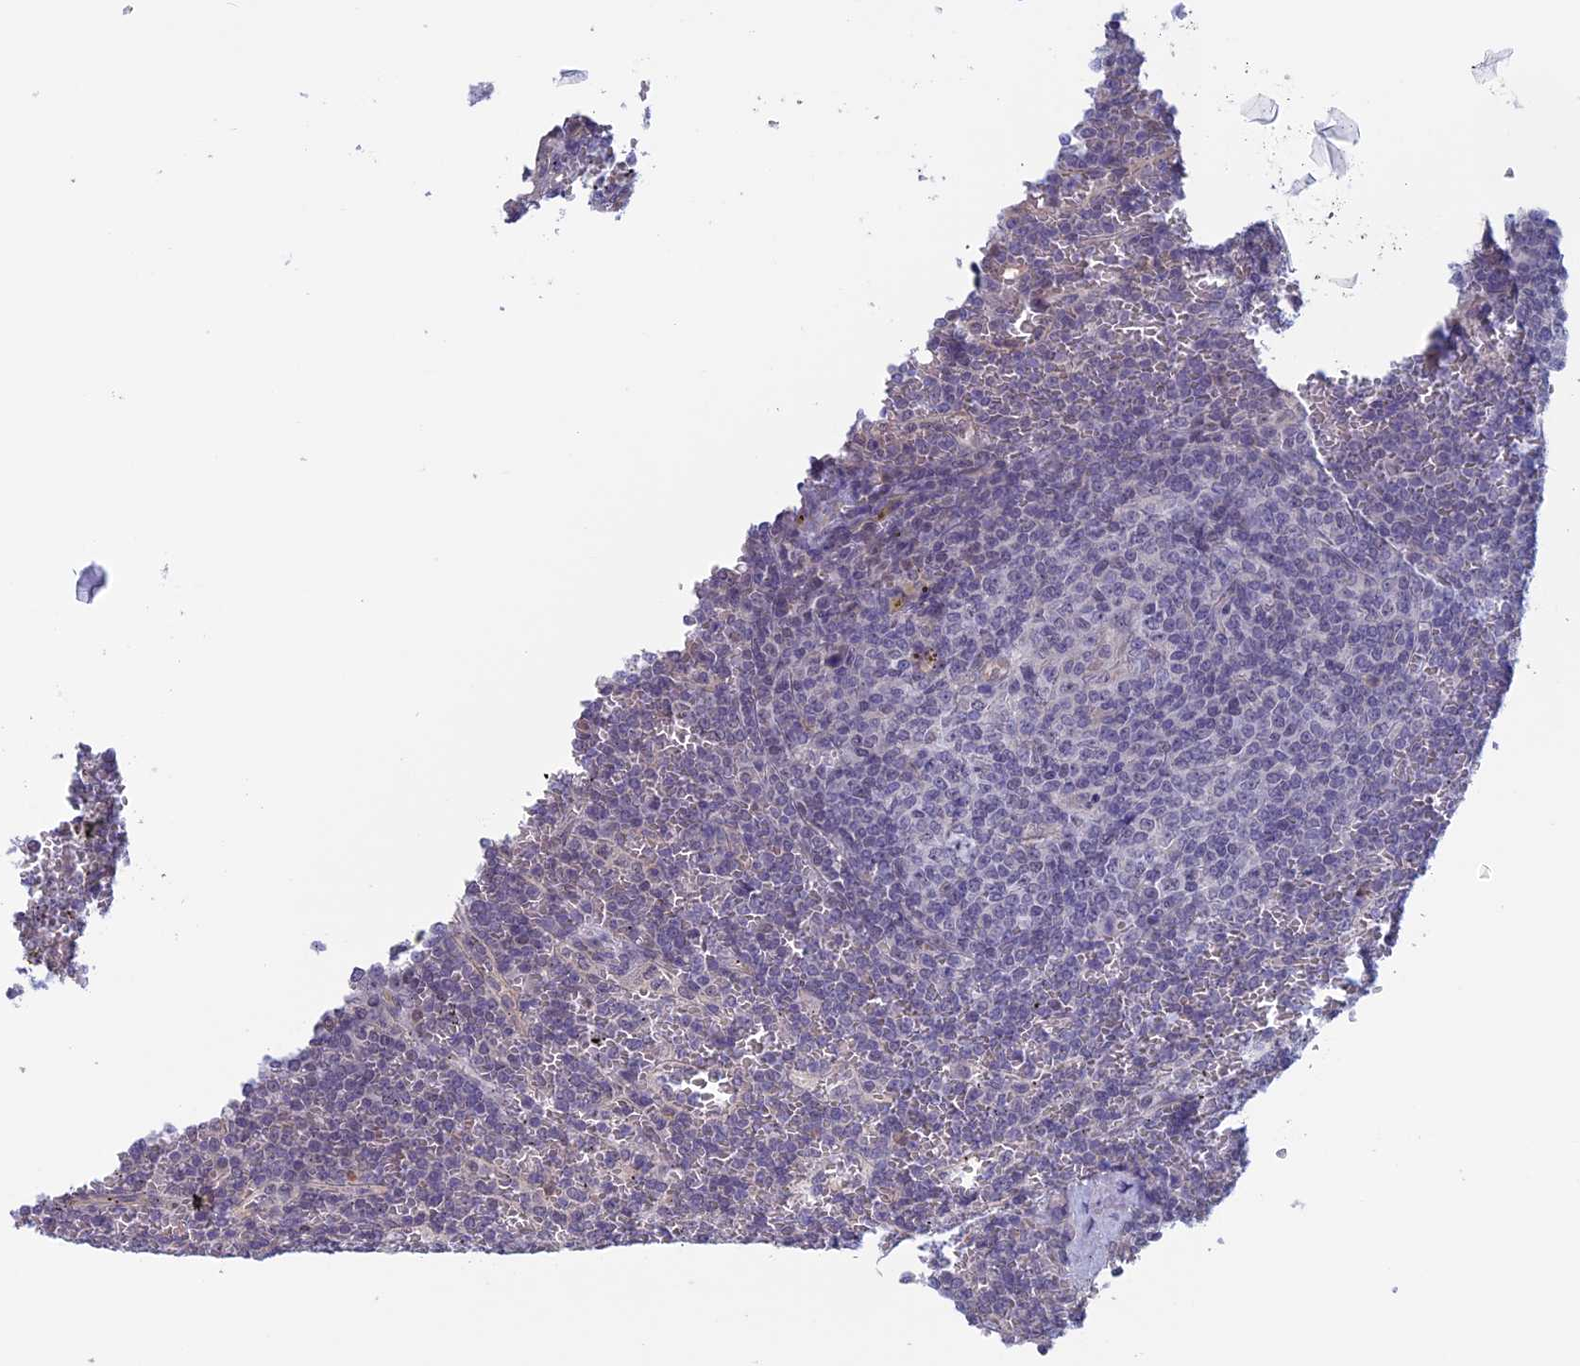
{"staining": {"intensity": "negative", "quantity": "none", "location": "none"}, "tissue": "lymphoma", "cell_type": "Tumor cells", "image_type": "cancer", "snomed": [{"axis": "morphology", "description": "Malignant lymphoma, non-Hodgkin's type, Low grade"}, {"axis": "topography", "description": "Spleen"}], "caption": "Human low-grade malignant lymphoma, non-Hodgkin's type stained for a protein using IHC reveals no staining in tumor cells.", "gene": "SLC1A6", "patient": {"sex": "female", "age": 19}}